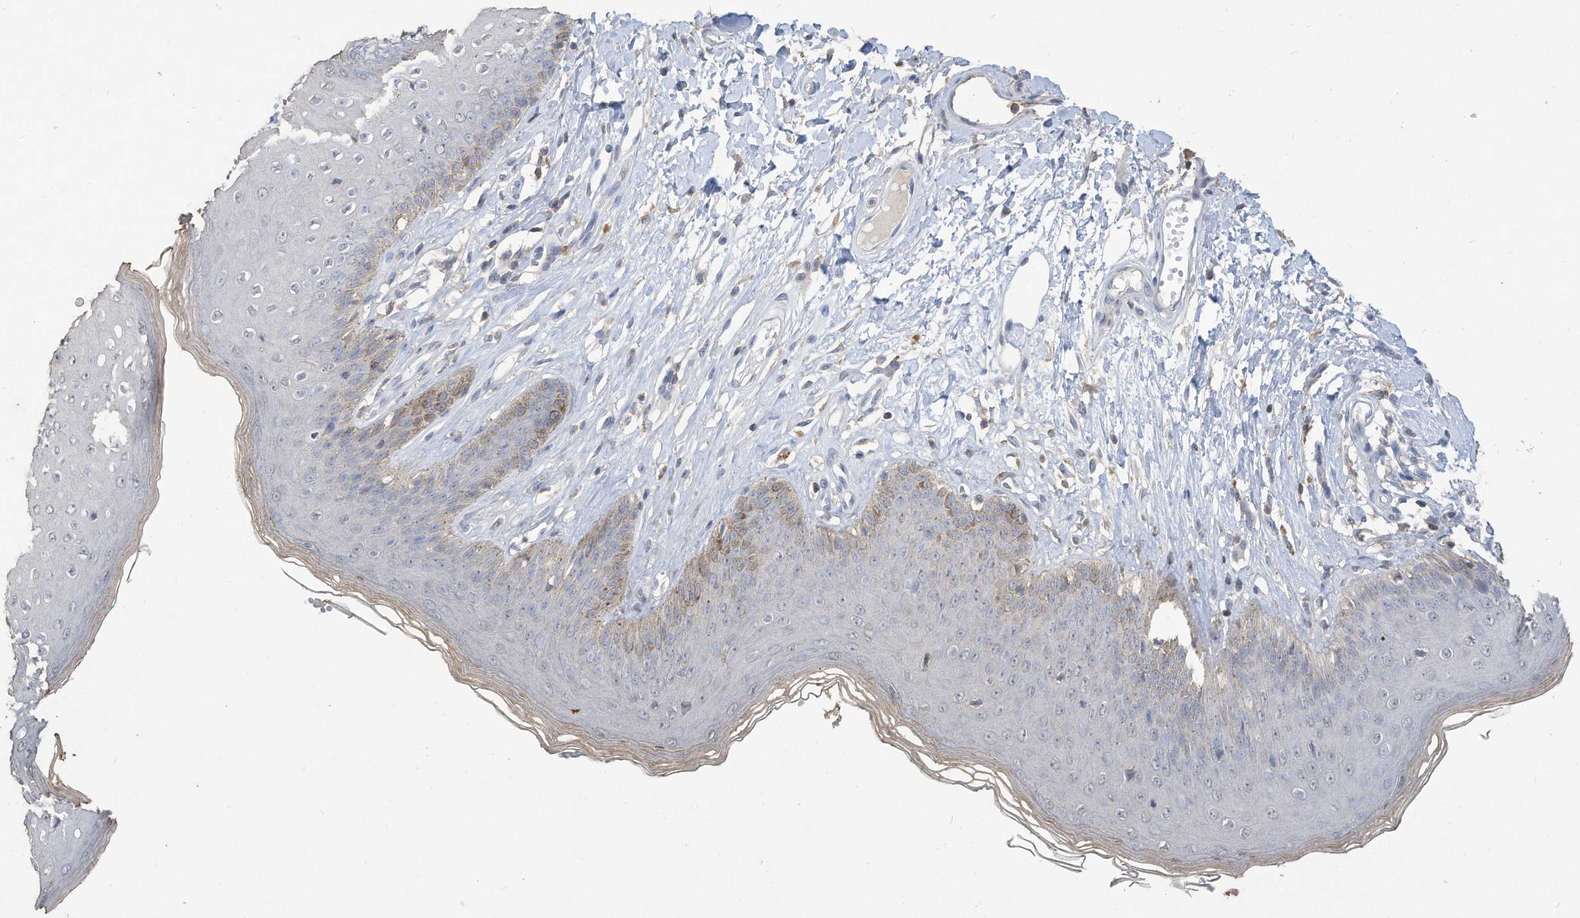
{"staining": {"intensity": "weak", "quantity": "<25%", "location": "cytoplasmic/membranous"}, "tissue": "skin", "cell_type": "Epidermal cells", "image_type": "normal", "snomed": [{"axis": "morphology", "description": "Normal tissue, NOS"}, {"axis": "morphology", "description": "Squamous cell carcinoma, NOS"}, {"axis": "topography", "description": "Vulva"}], "caption": "The photomicrograph reveals no significant positivity in epidermal cells of skin.", "gene": "HAS3", "patient": {"sex": "female", "age": 85}}